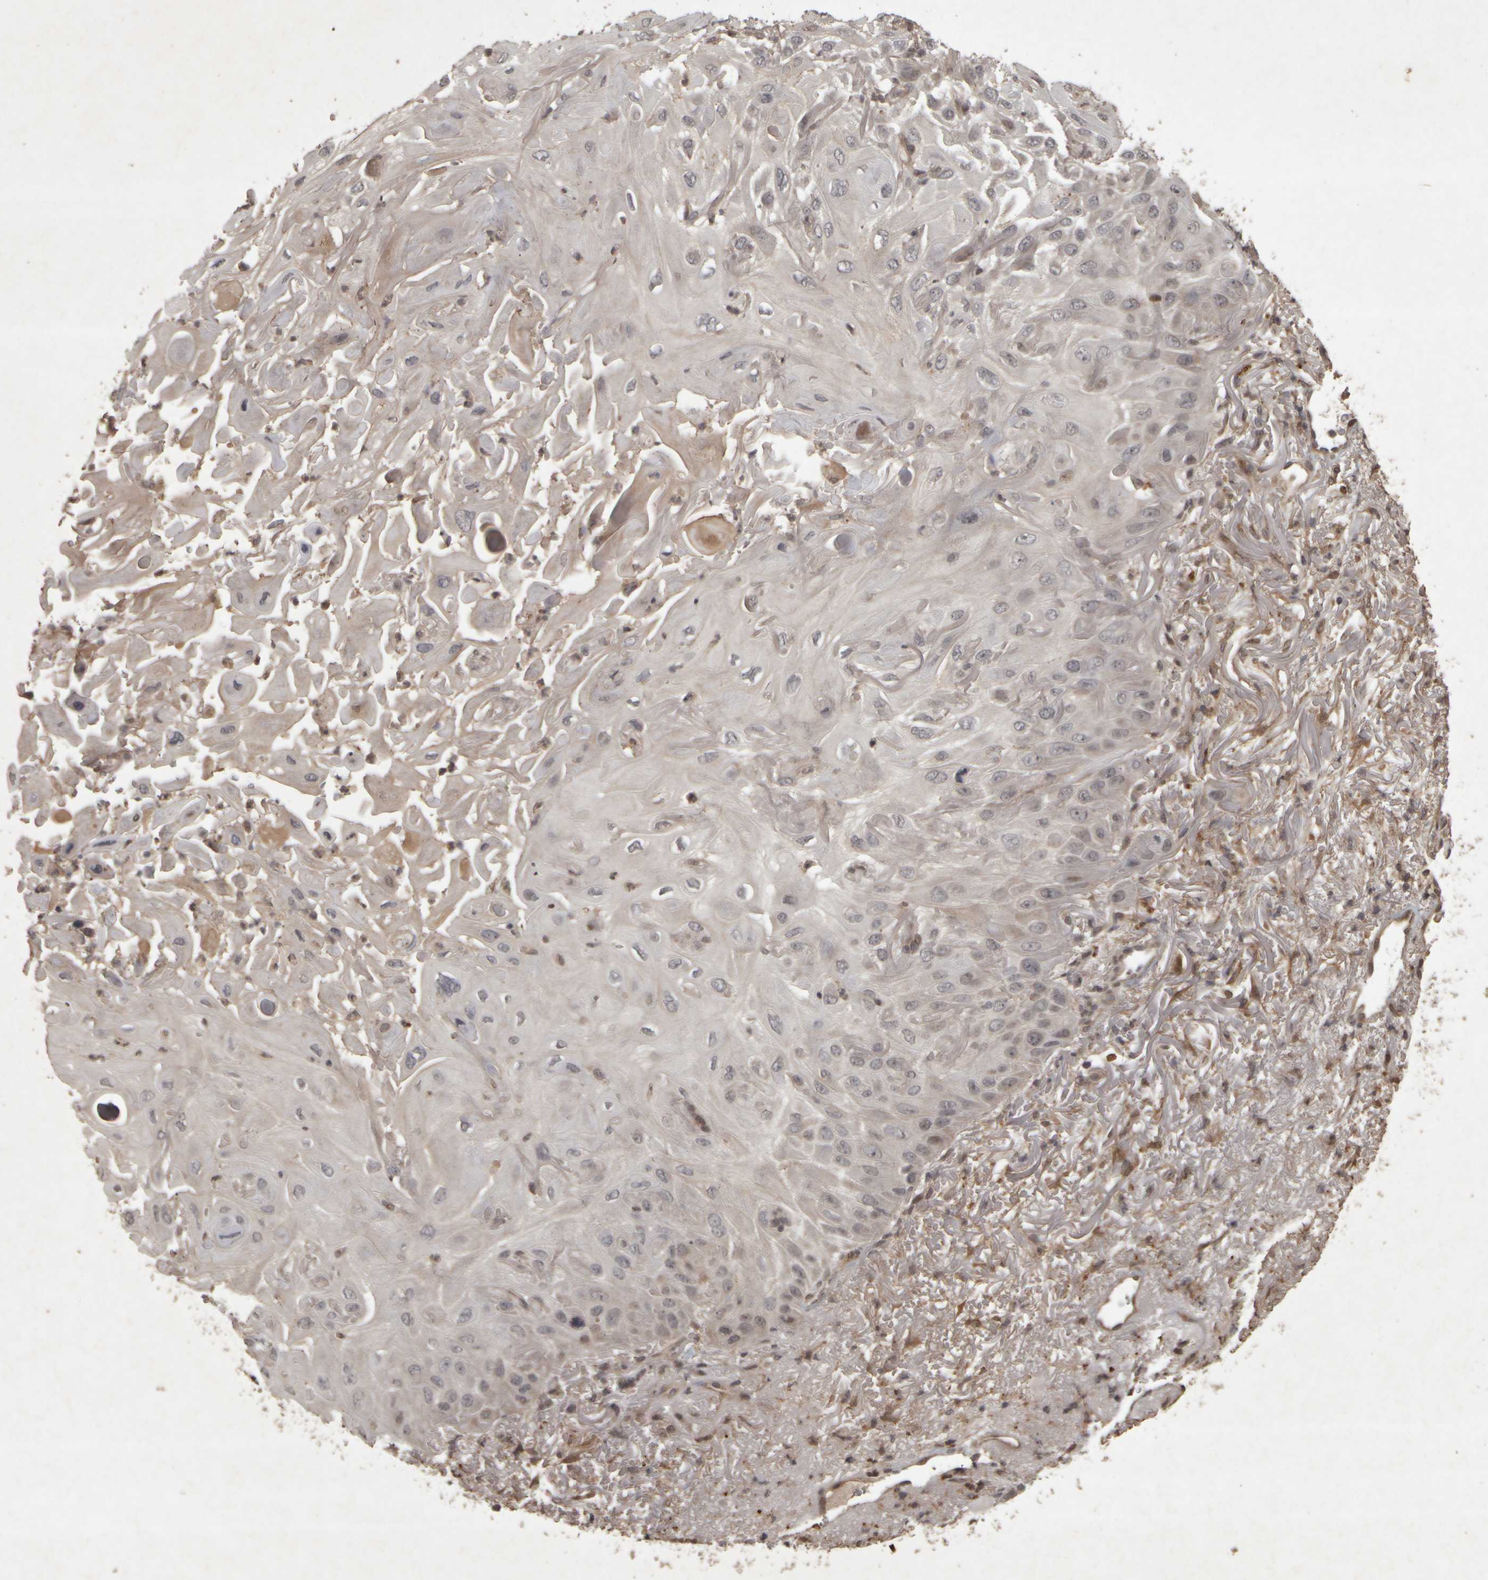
{"staining": {"intensity": "negative", "quantity": "none", "location": "none"}, "tissue": "skin cancer", "cell_type": "Tumor cells", "image_type": "cancer", "snomed": [{"axis": "morphology", "description": "Squamous cell carcinoma, NOS"}, {"axis": "topography", "description": "Skin"}], "caption": "A histopathology image of human skin cancer is negative for staining in tumor cells.", "gene": "ACO1", "patient": {"sex": "female", "age": 77}}